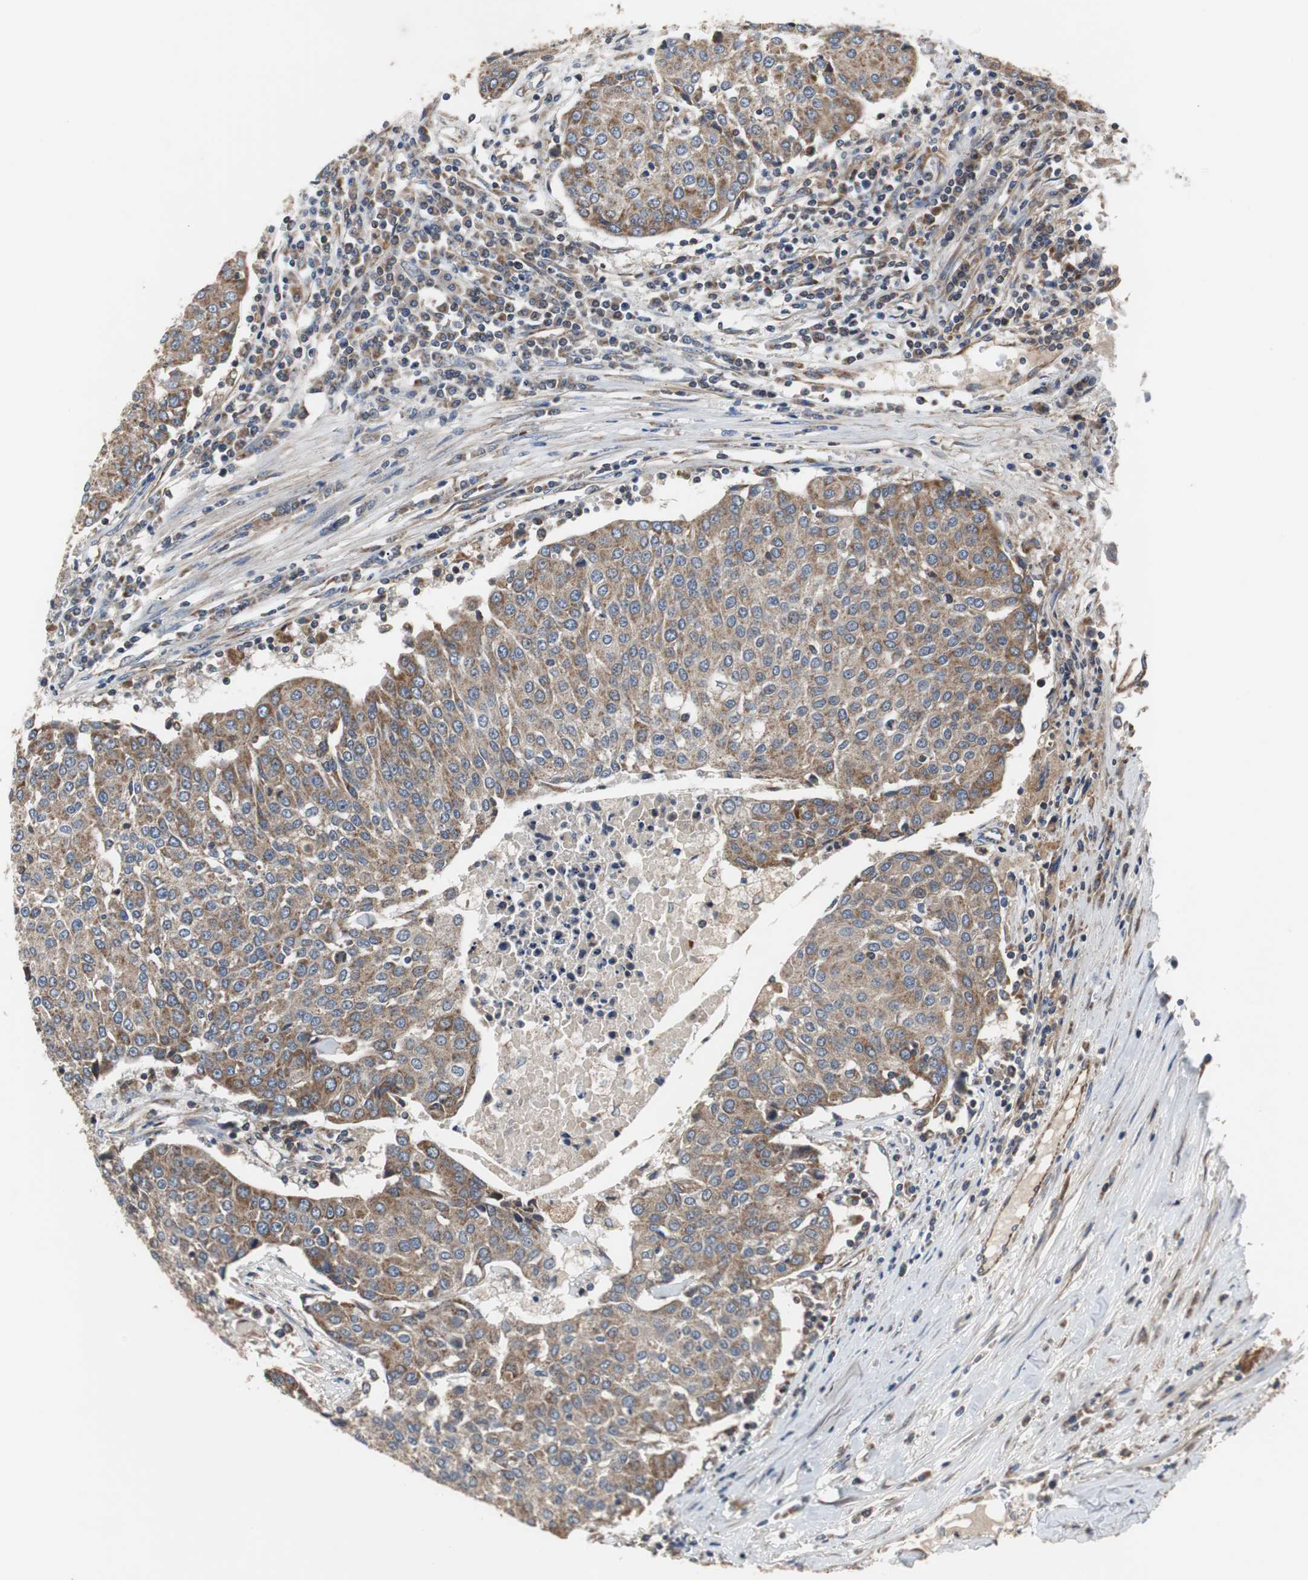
{"staining": {"intensity": "moderate", "quantity": ">75%", "location": "cytoplasmic/membranous"}, "tissue": "urothelial cancer", "cell_type": "Tumor cells", "image_type": "cancer", "snomed": [{"axis": "morphology", "description": "Urothelial carcinoma, High grade"}, {"axis": "topography", "description": "Urinary bladder"}], "caption": "Protein staining exhibits moderate cytoplasmic/membranous staining in approximately >75% of tumor cells in urothelial cancer. Nuclei are stained in blue.", "gene": "ACTR3", "patient": {"sex": "female", "age": 85}}